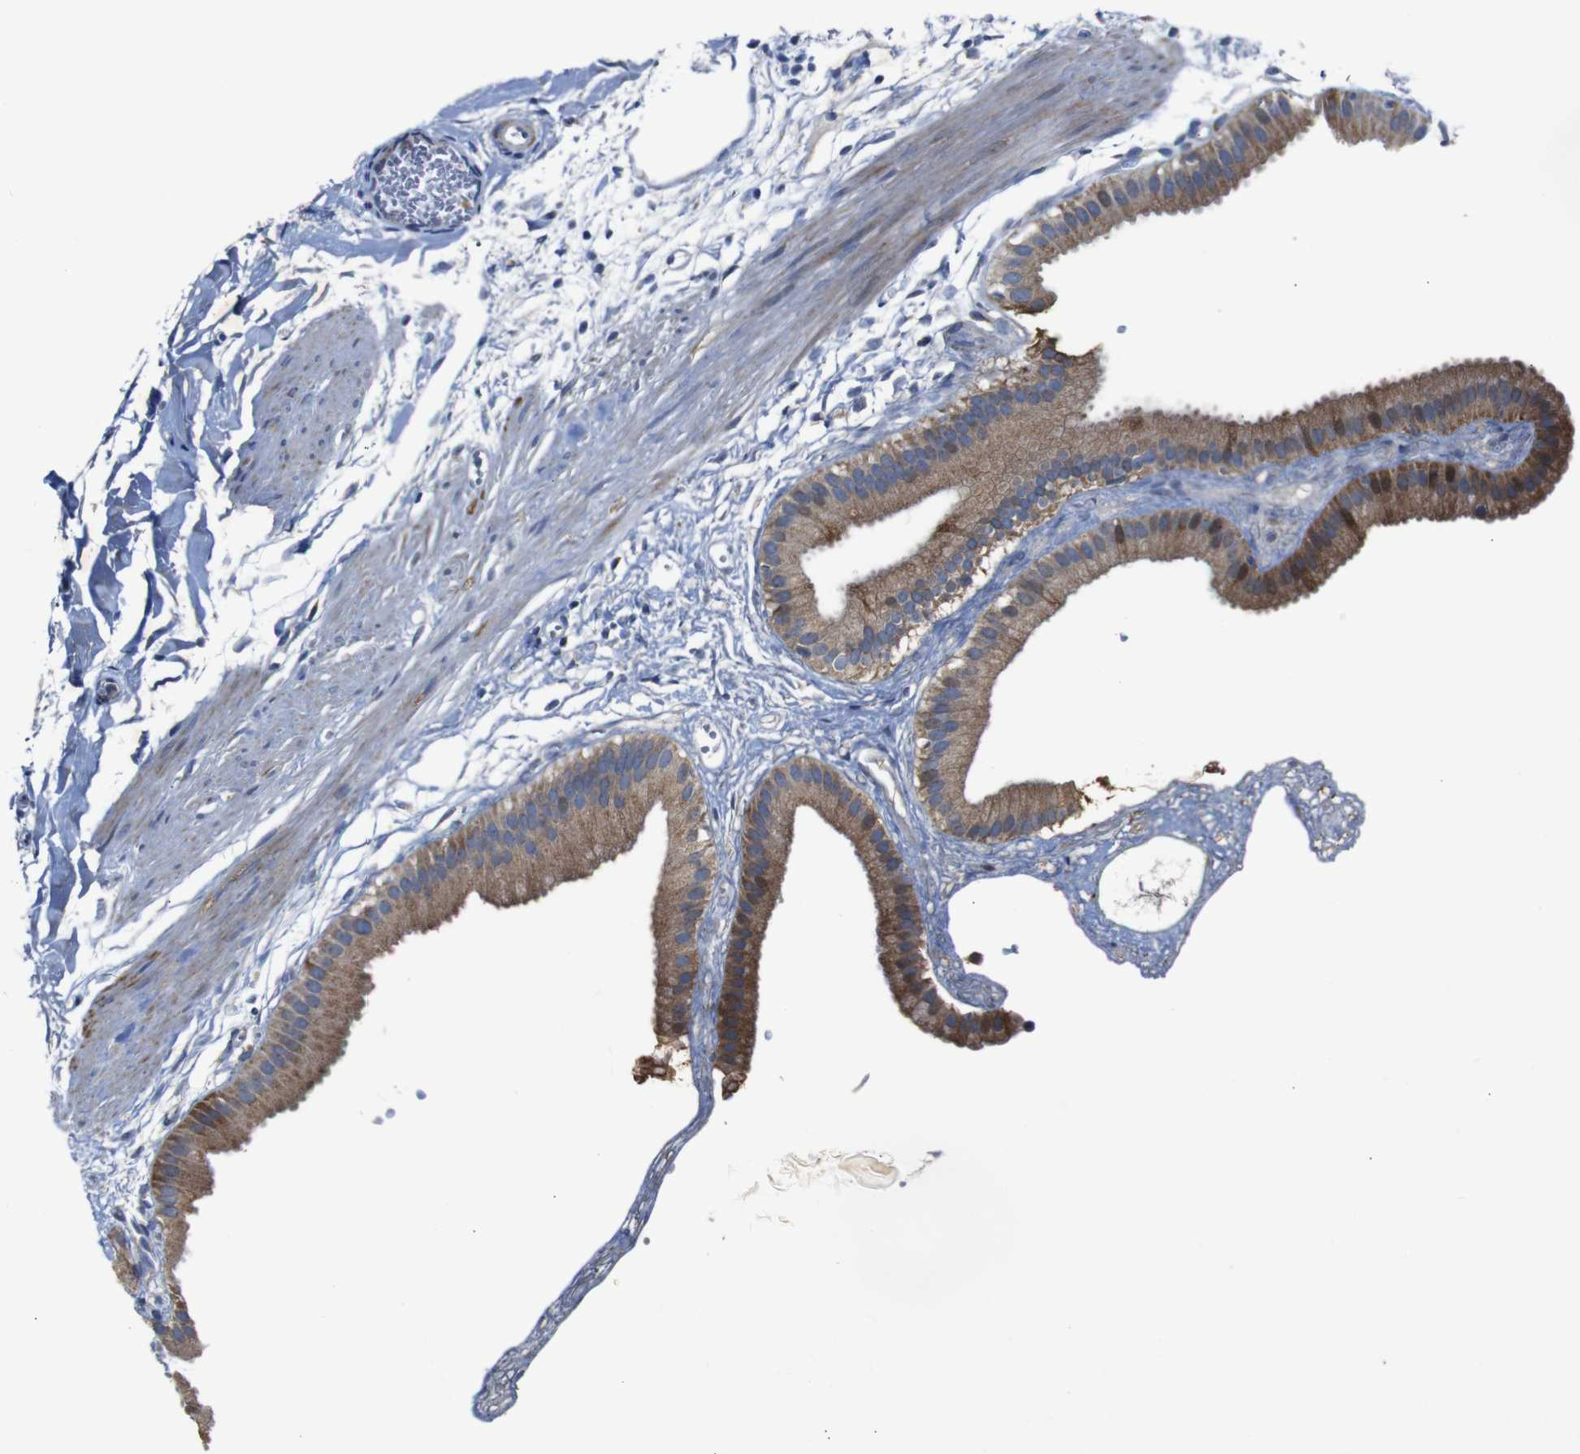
{"staining": {"intensity": "moderate", "quantity": ">75%", "location": "cytoplasmic/membranous"}, "tissue": "gallbladder", "cell_type": "Glandular cells", "image_type": "normal", "snomed": [{"axis": "morphology", "description": "Normal tissue, NOS"}, {"axis": "topography", "description": "Gallbladder"}], "caption": "This is an image of IHC staining of normal gallbladder, which shows moderate expression in the cytoplasmic/membranous of glandular cells.", "gene": "CHST10", "patient": {"sex": "female", "age": 64}}